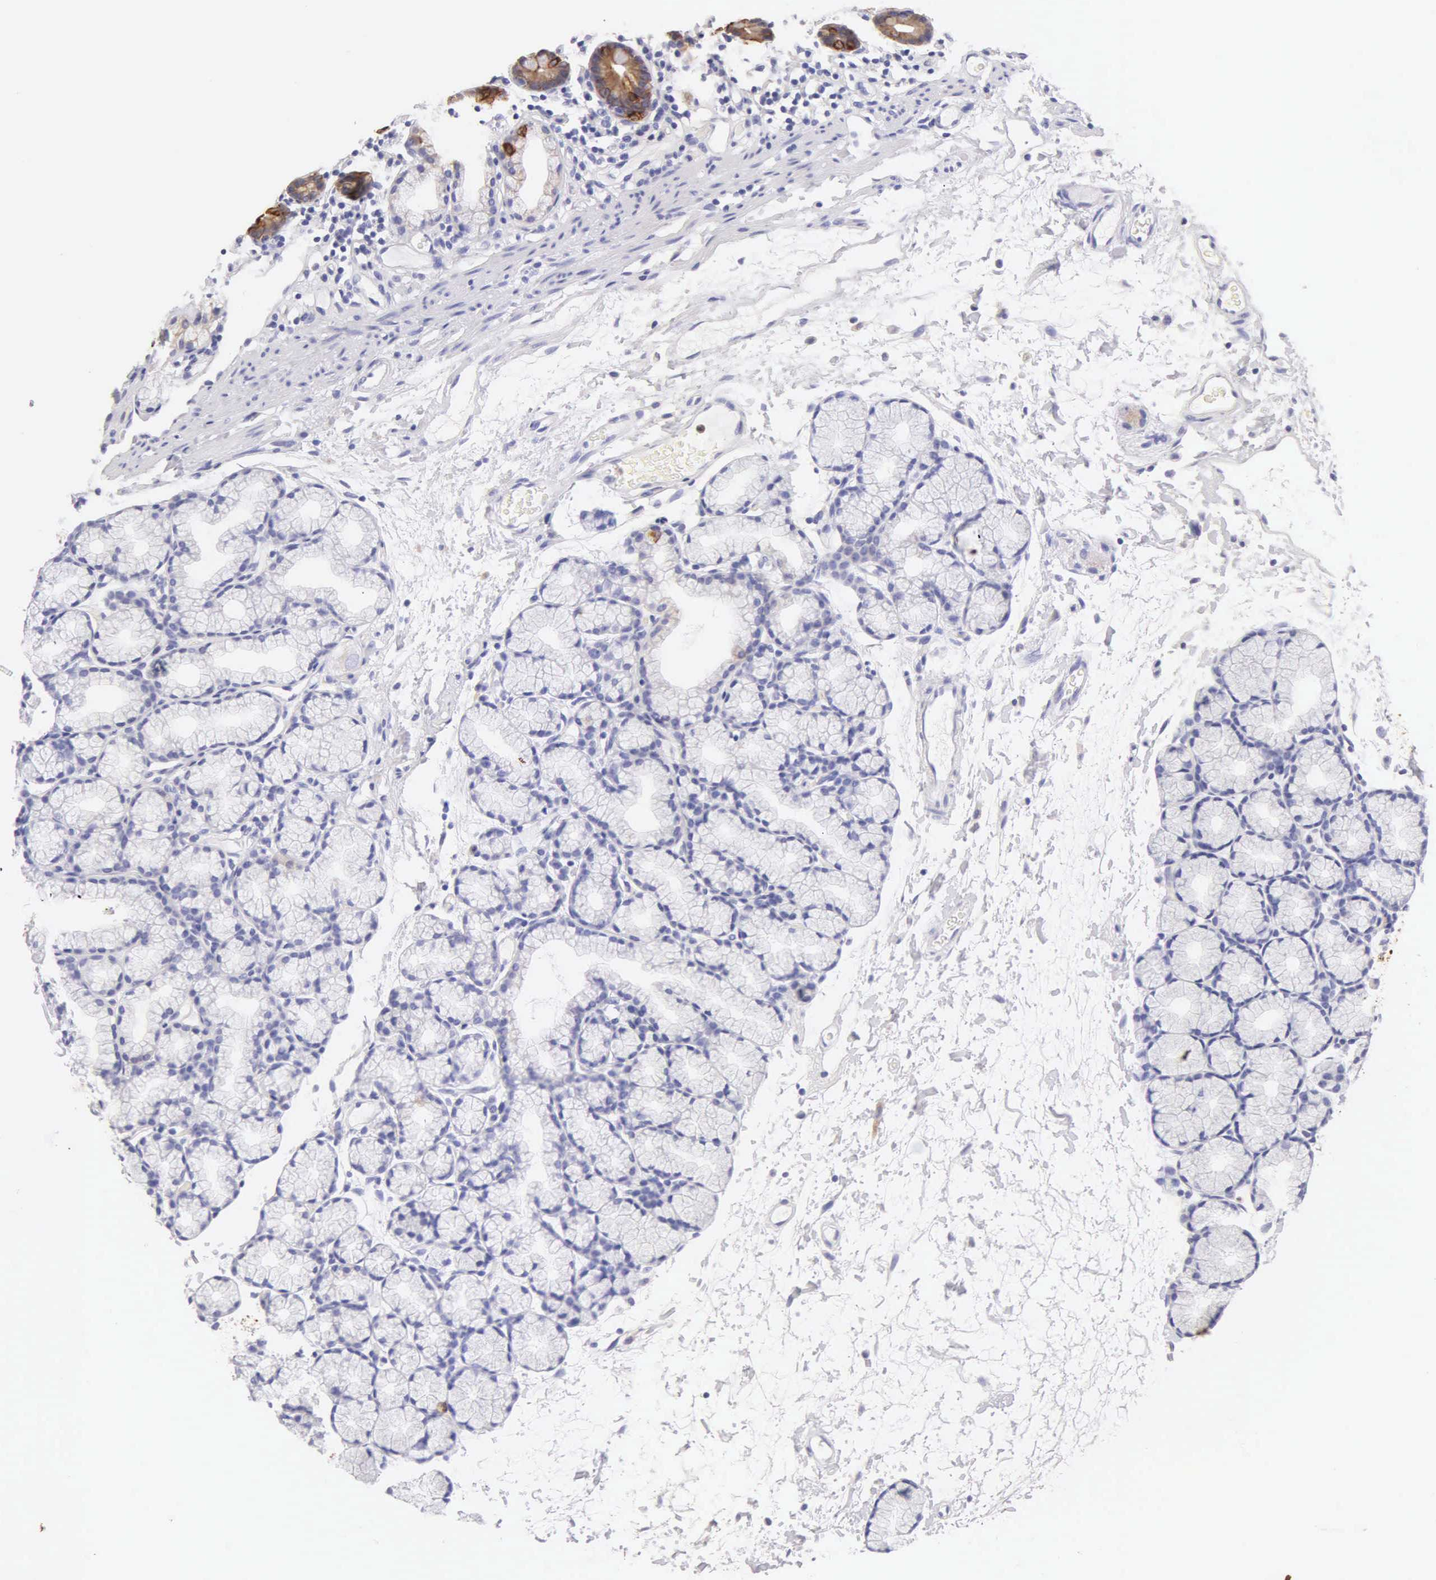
{"staining": {"intensity": "strong", "quantity": ">75%", "location": "cytoplasmic/membranous"}, "tissue": "duodenum", "cell_type": "Glandular cells", "image_type": "normal", "snomed": [{"axis": "morphology", "description": "Normal tissue, NOS"}, {"axis": "topography", "description": "Duodenum"}], "caption": "The image shows immunohistochemical staining of benign duodenum. There is strong cytoplasmic/membranous staining is present in approximately >75% of glandular cells.", "gene": "KRT14", "patient": {"sex": "female", "age": 48}}